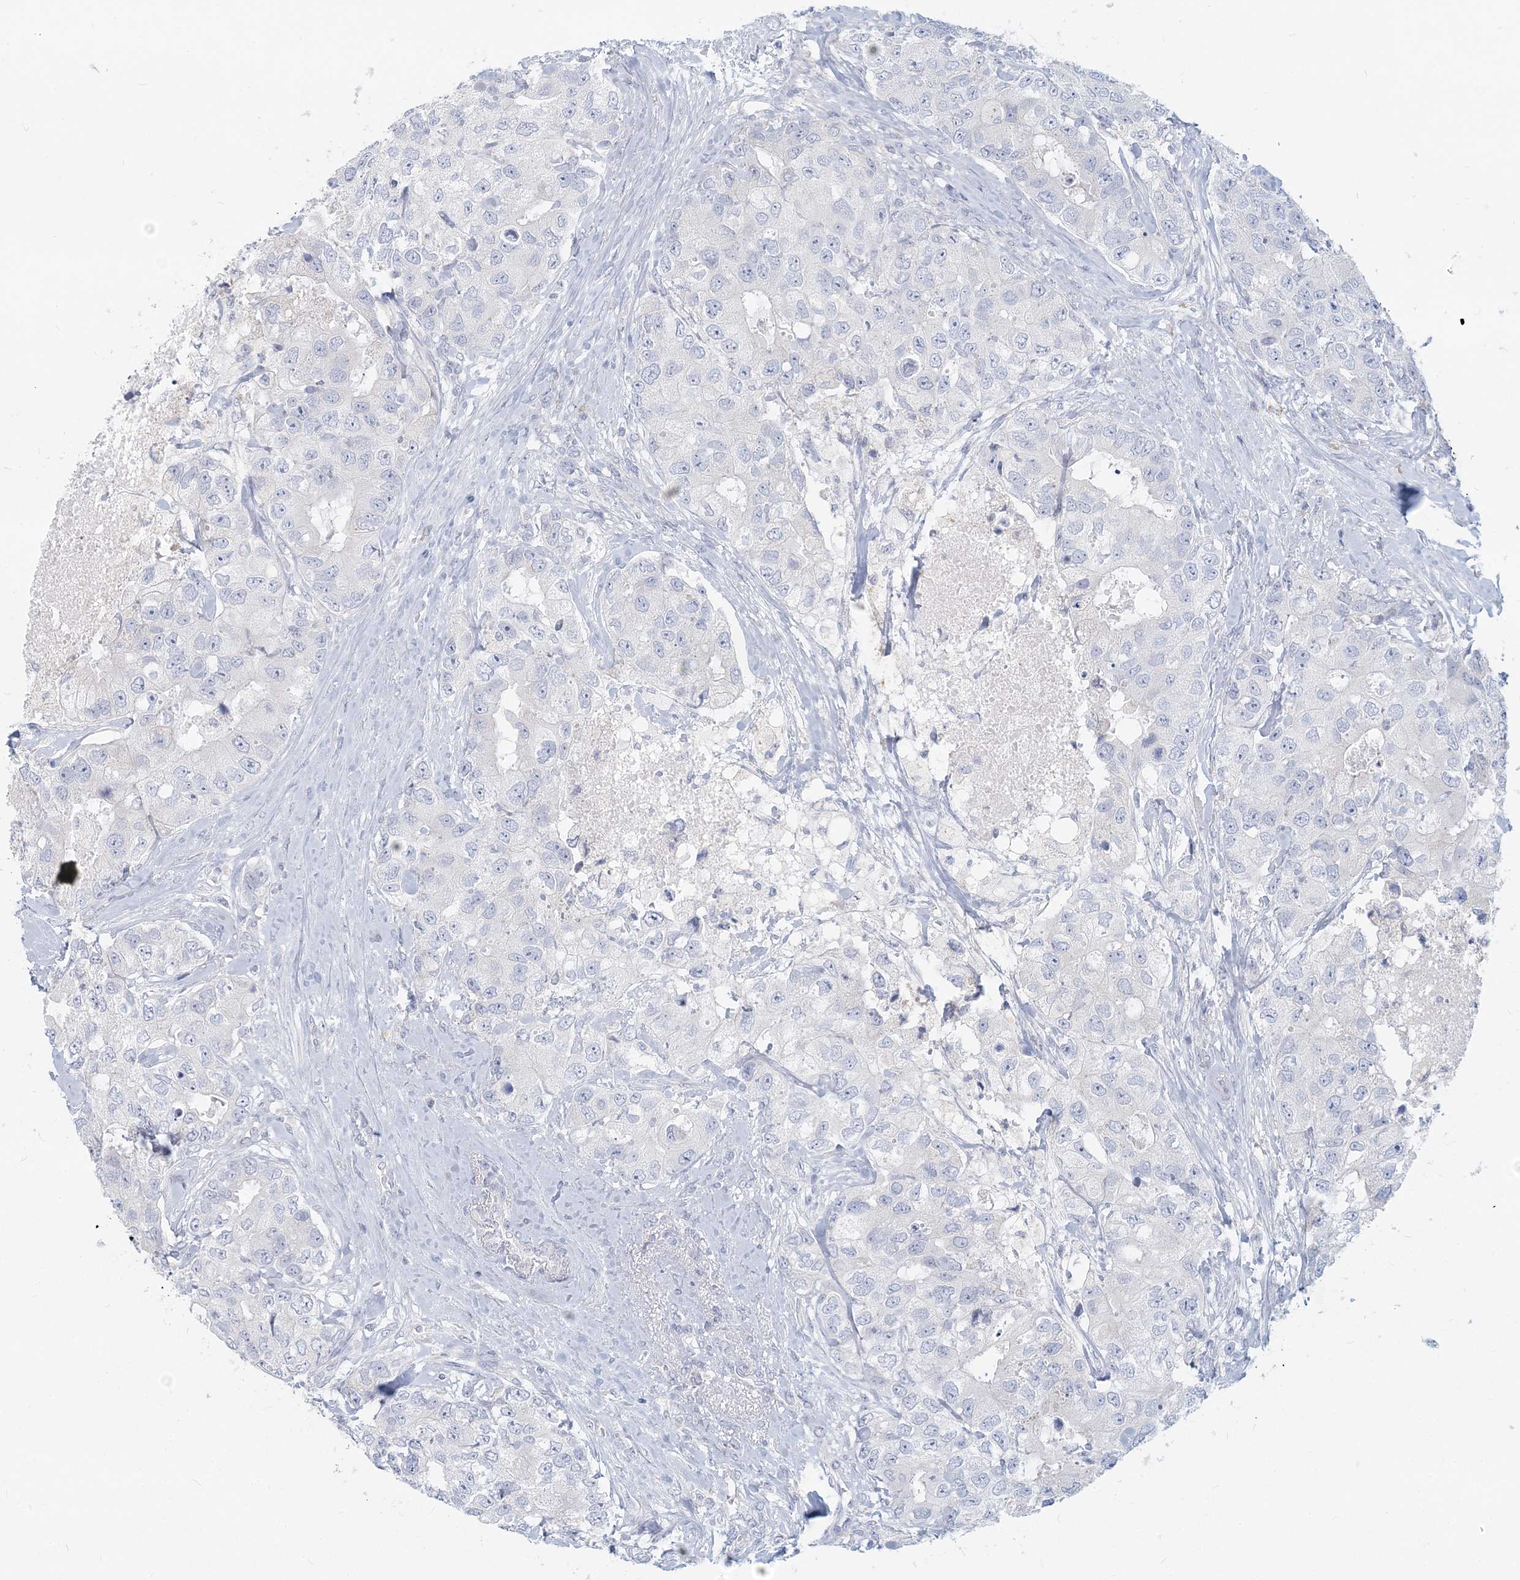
{"staining": {"intensity": "negative", "quantity": "none", "location": "none"}, "tissue": "breast cancer", "cell_type": "Tumor cells", "image_type": "cancer", "snomed": [{"axis": "morphology", "description": "Duct carcinoma"}, {"axis": "topography", "description": "Breast"}], "caption": "Histopathology image shows no significant protein staining in tumor cells of breast cancer (infiltrating ductal carcinoma).", "gene": "CSN1S1", "patient": {"sex": "female", "age": 62}}